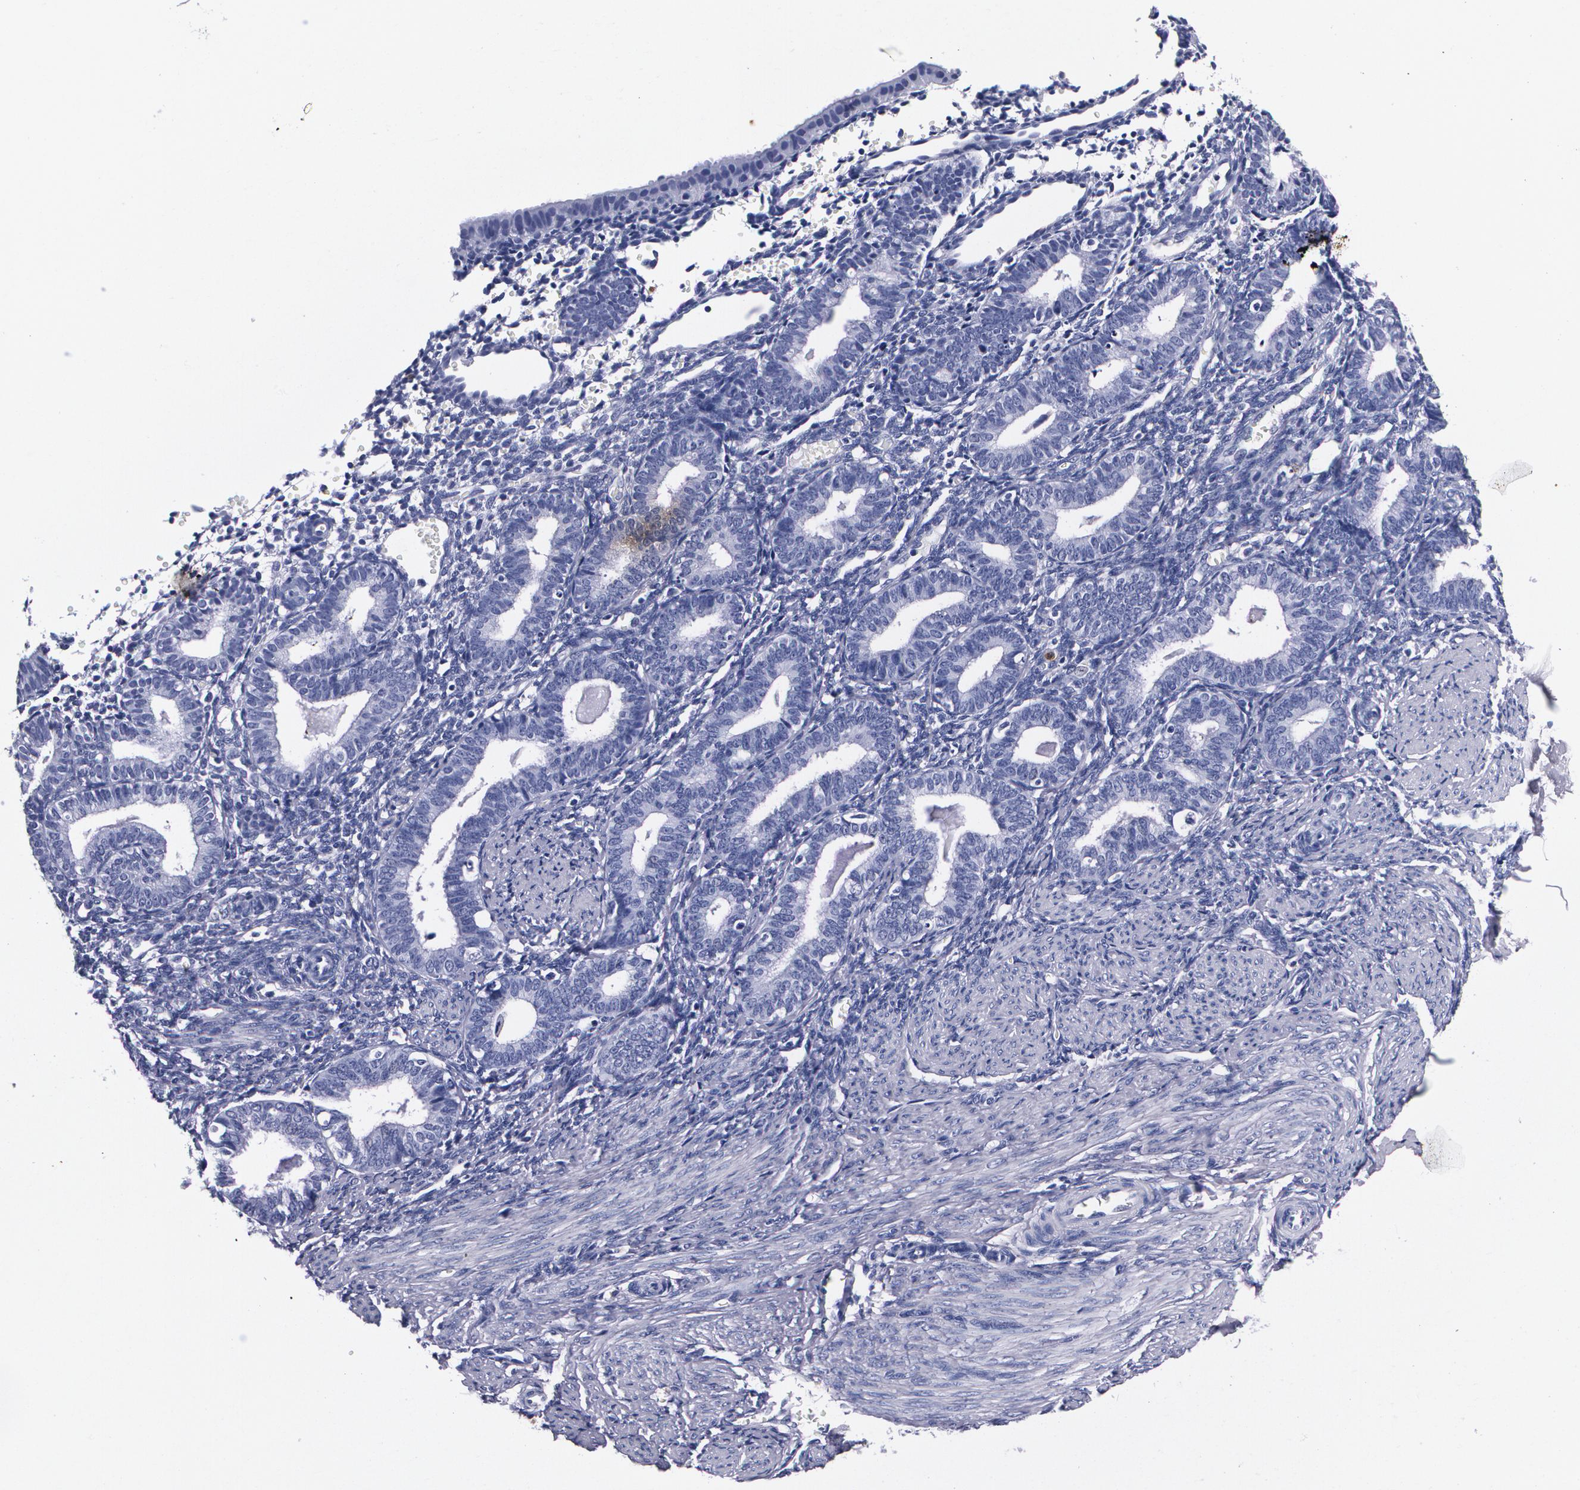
{"staining": {"intensity": "negative", "quantity": "none", "location": "none"}, "tissue": "endometrium", "cell_type": "Cells in endometrial stroma", "image_type": "normal", "snomed": [{"axis": "morphology", "description": "Normal tissue, NOS"}, {"axis": "topography", "description": "Endometrium"}], "caption": "DAB (3,3'-diaminobenzidine) immunohistochemical staining of normal human endometrium shows no significant positivity in cells in endometrial stroma.", "gene": "S100A8", "patient": {"sex": "female", "age": 61}}